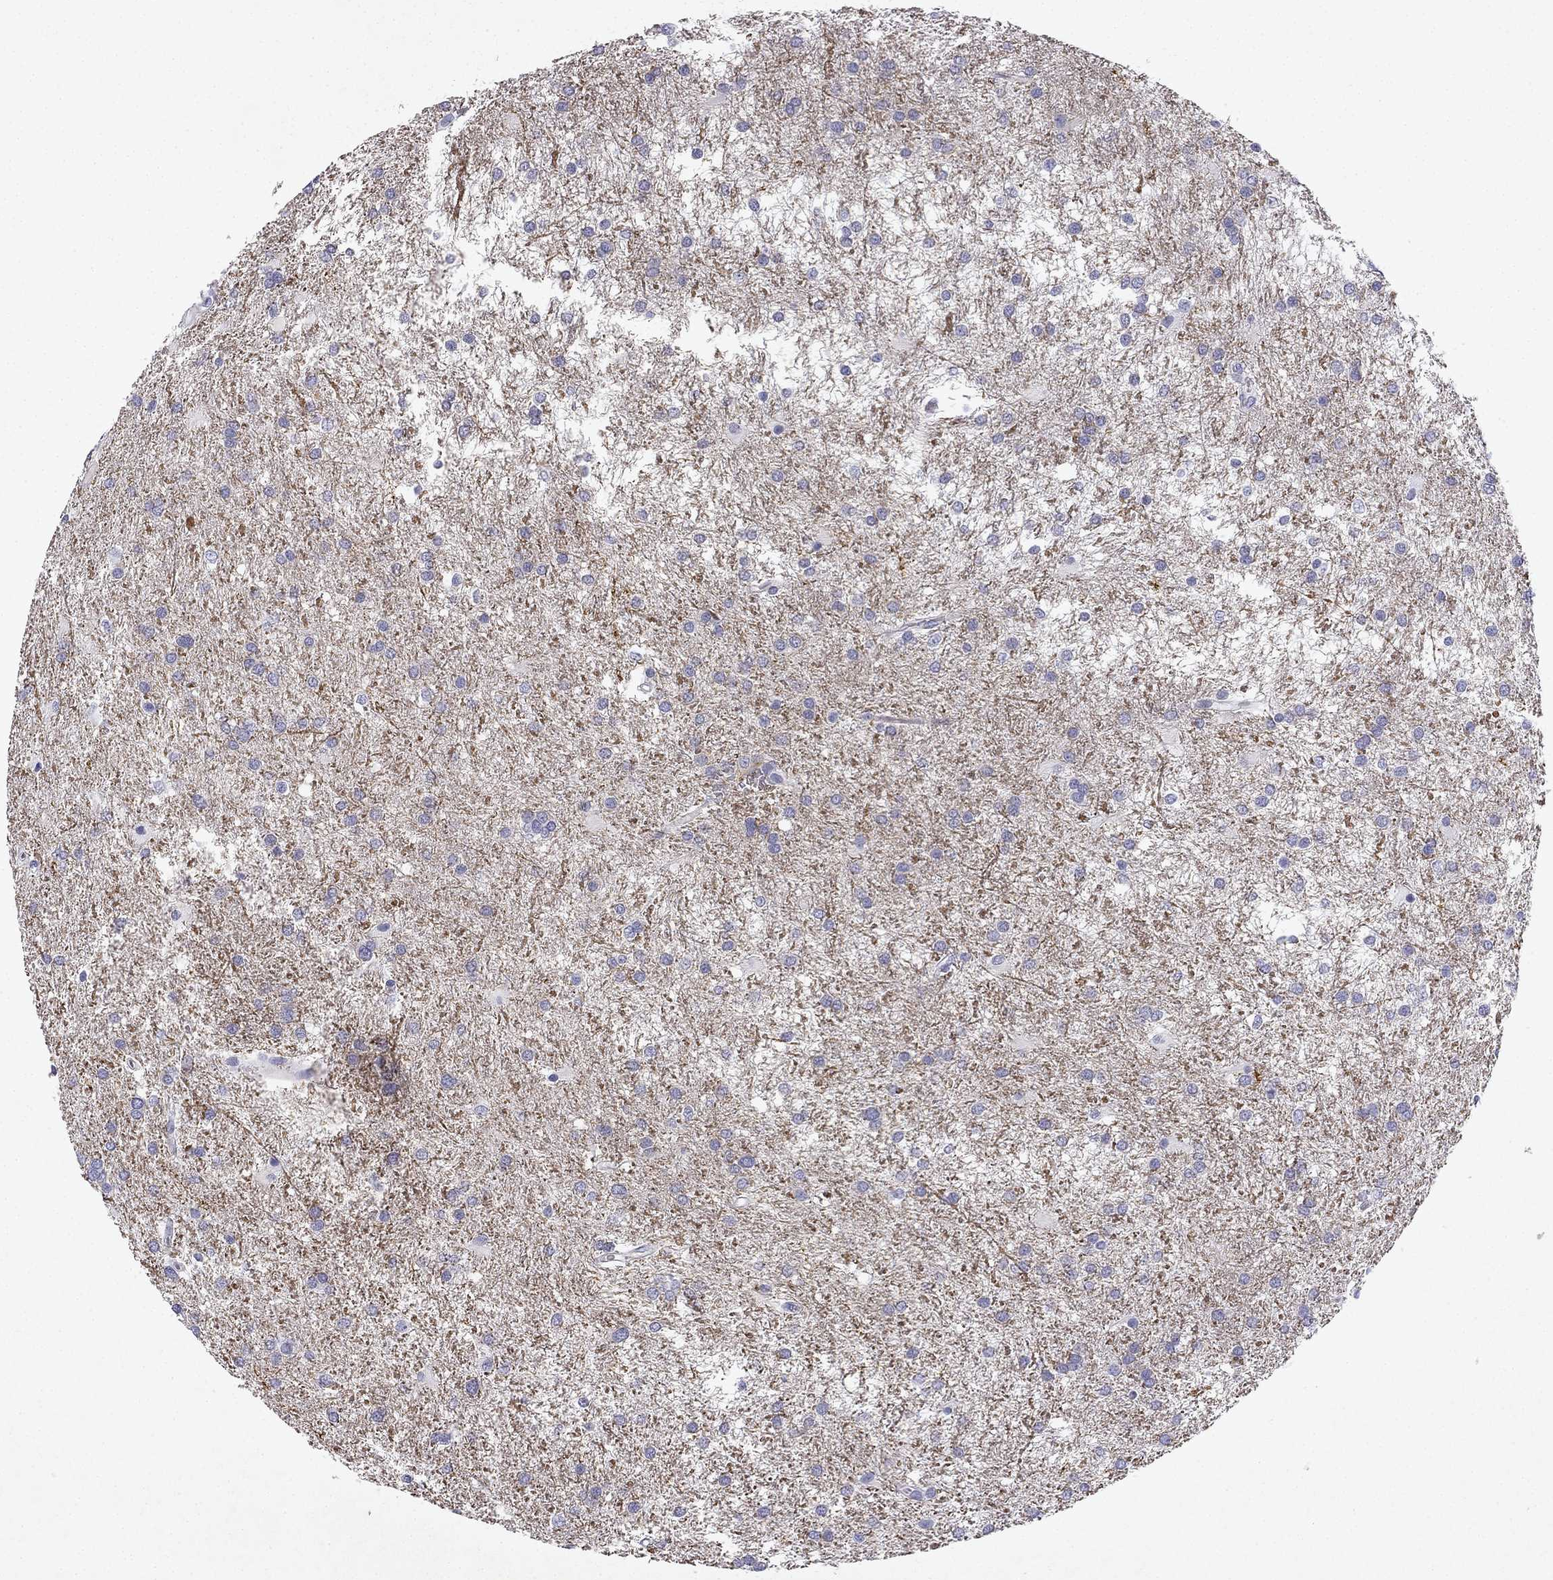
{"staining": {"intensity": "negative", "quantity": "none", "location": "none"}, "tissue": "glioma", "cell_type": "Tumor cells", "image_type": "cancer", "snomed": [{"axis": "morphology", "description": "Glioma, malignant, Low grade"}, {"axis": "topography", "description": "Brain"}], "caption": "The image displays no significant positivity in tumor cells of glioma.", "gene": "SLC6A4", "patient": {"sex": "female", "age": 32}}